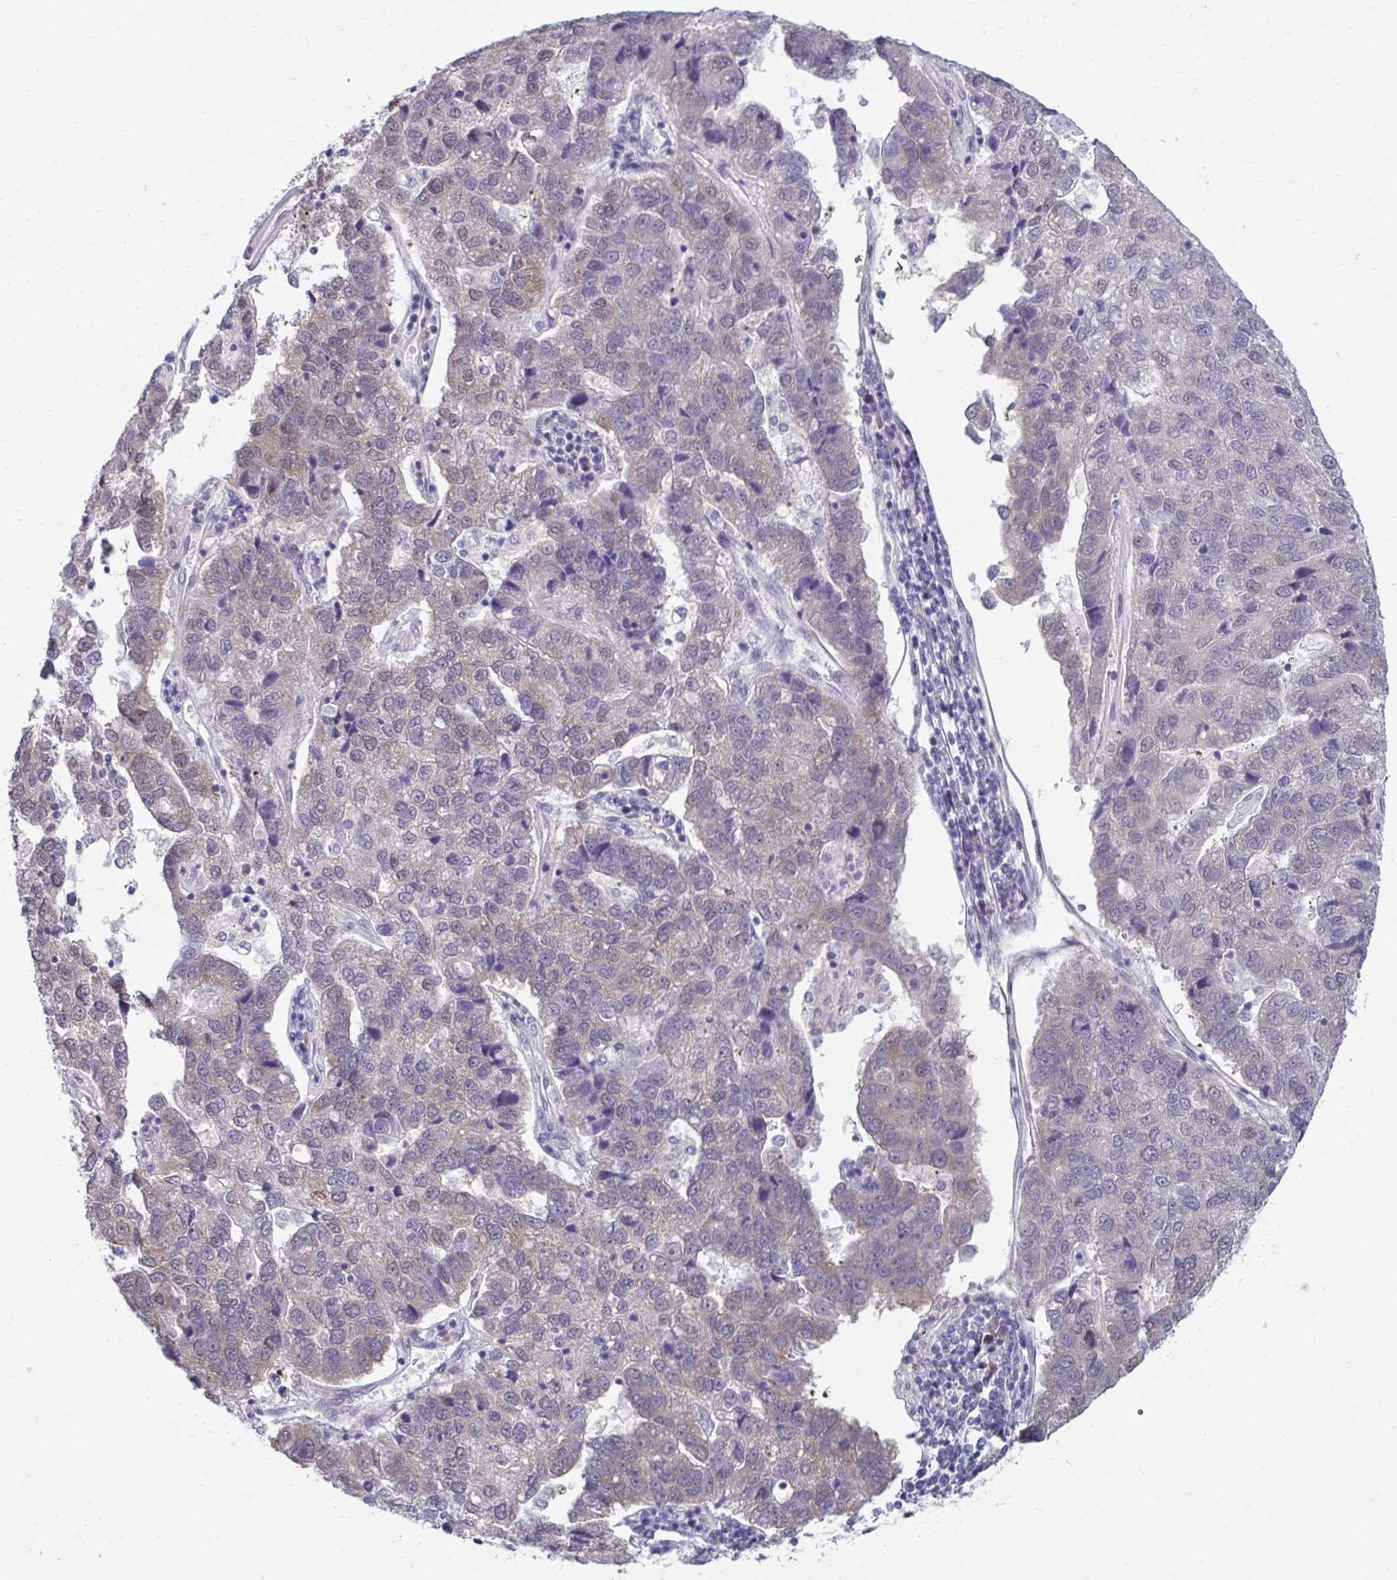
{"staining": {"intensity": "weak", "quantity": "<25%", "location": "cytoplasmic/membranous"}, "tissue": "pancreatic cancer", "cell_type": "Tumor cells", "image_type": "cancer", "snomed": [{"axis": "morphology", "description": "Adenocarcinoma, NOS"}, {"axis": "topography", "description": "Pancreas"}], "caption": "Micrograph shows no protein positivity in tumor cells of pancreatic cancer (adenocarcinoma) tissue. The staining is performed using DAB brown chromogen with nuclei counter-stained in using hematoxylin.", "gene": "SELENON", "patient": {"sex": "female", "age": 61}}